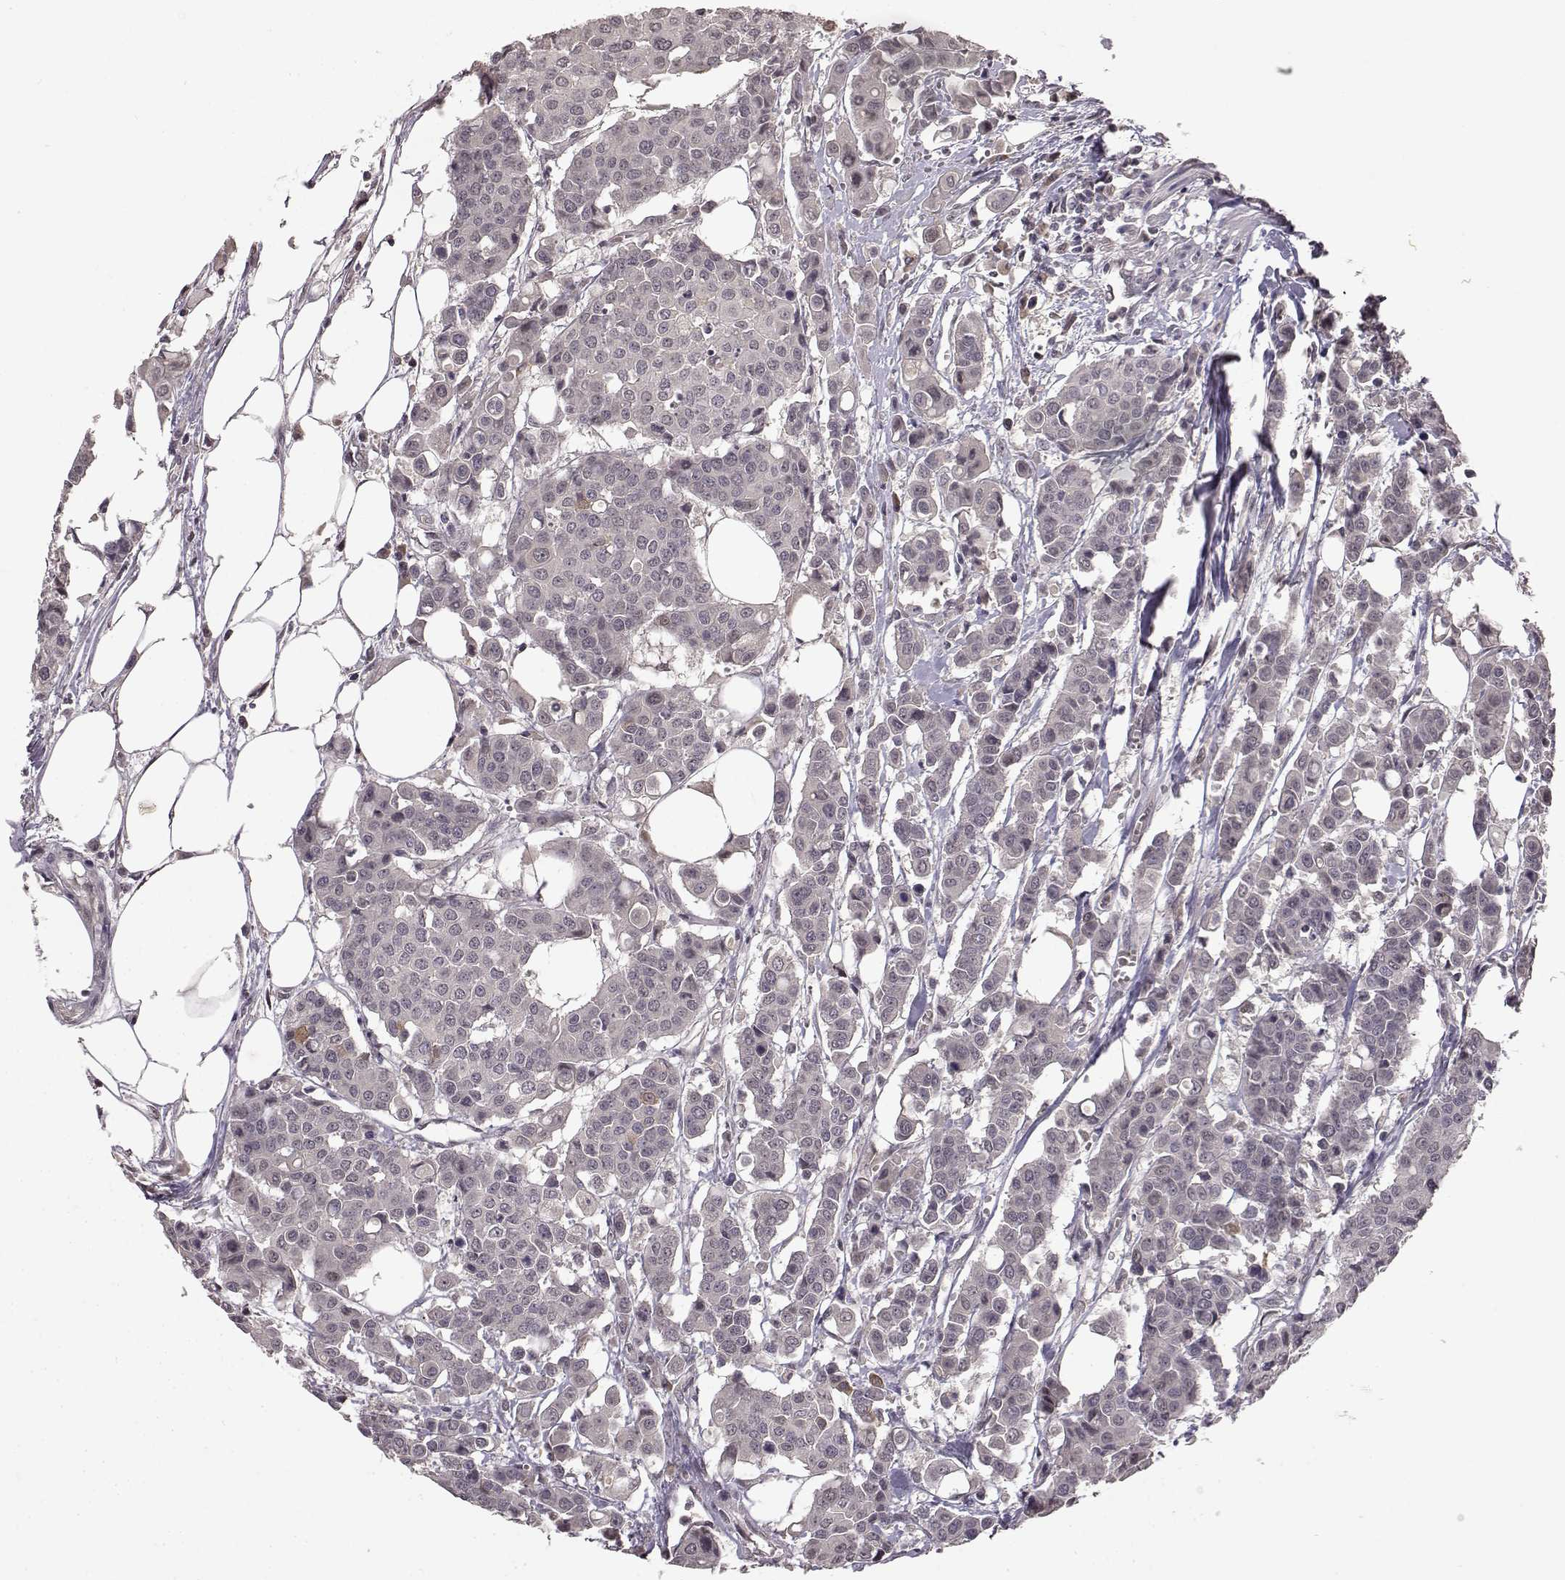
{"staining": {"intensity": "negative", "quantity": "none", "location": "none"}, "tissue": "carcinoid", "cell_type": "Tumor cells", "image_type": "cancer", "snomed": [{"axis": "morphology", "description": "Carcinoid, malignant, NOS"}, {"axis": "topography", "description": "Colon"}], "caption": "This histopathology image is of carcinoid stained with IHC to label a protein in brown with the nuclei are counter-stained blue. There is no staining in tumor cells.", "gene": "NTRK2", "patient": {"sex": "male", "age": 81}}